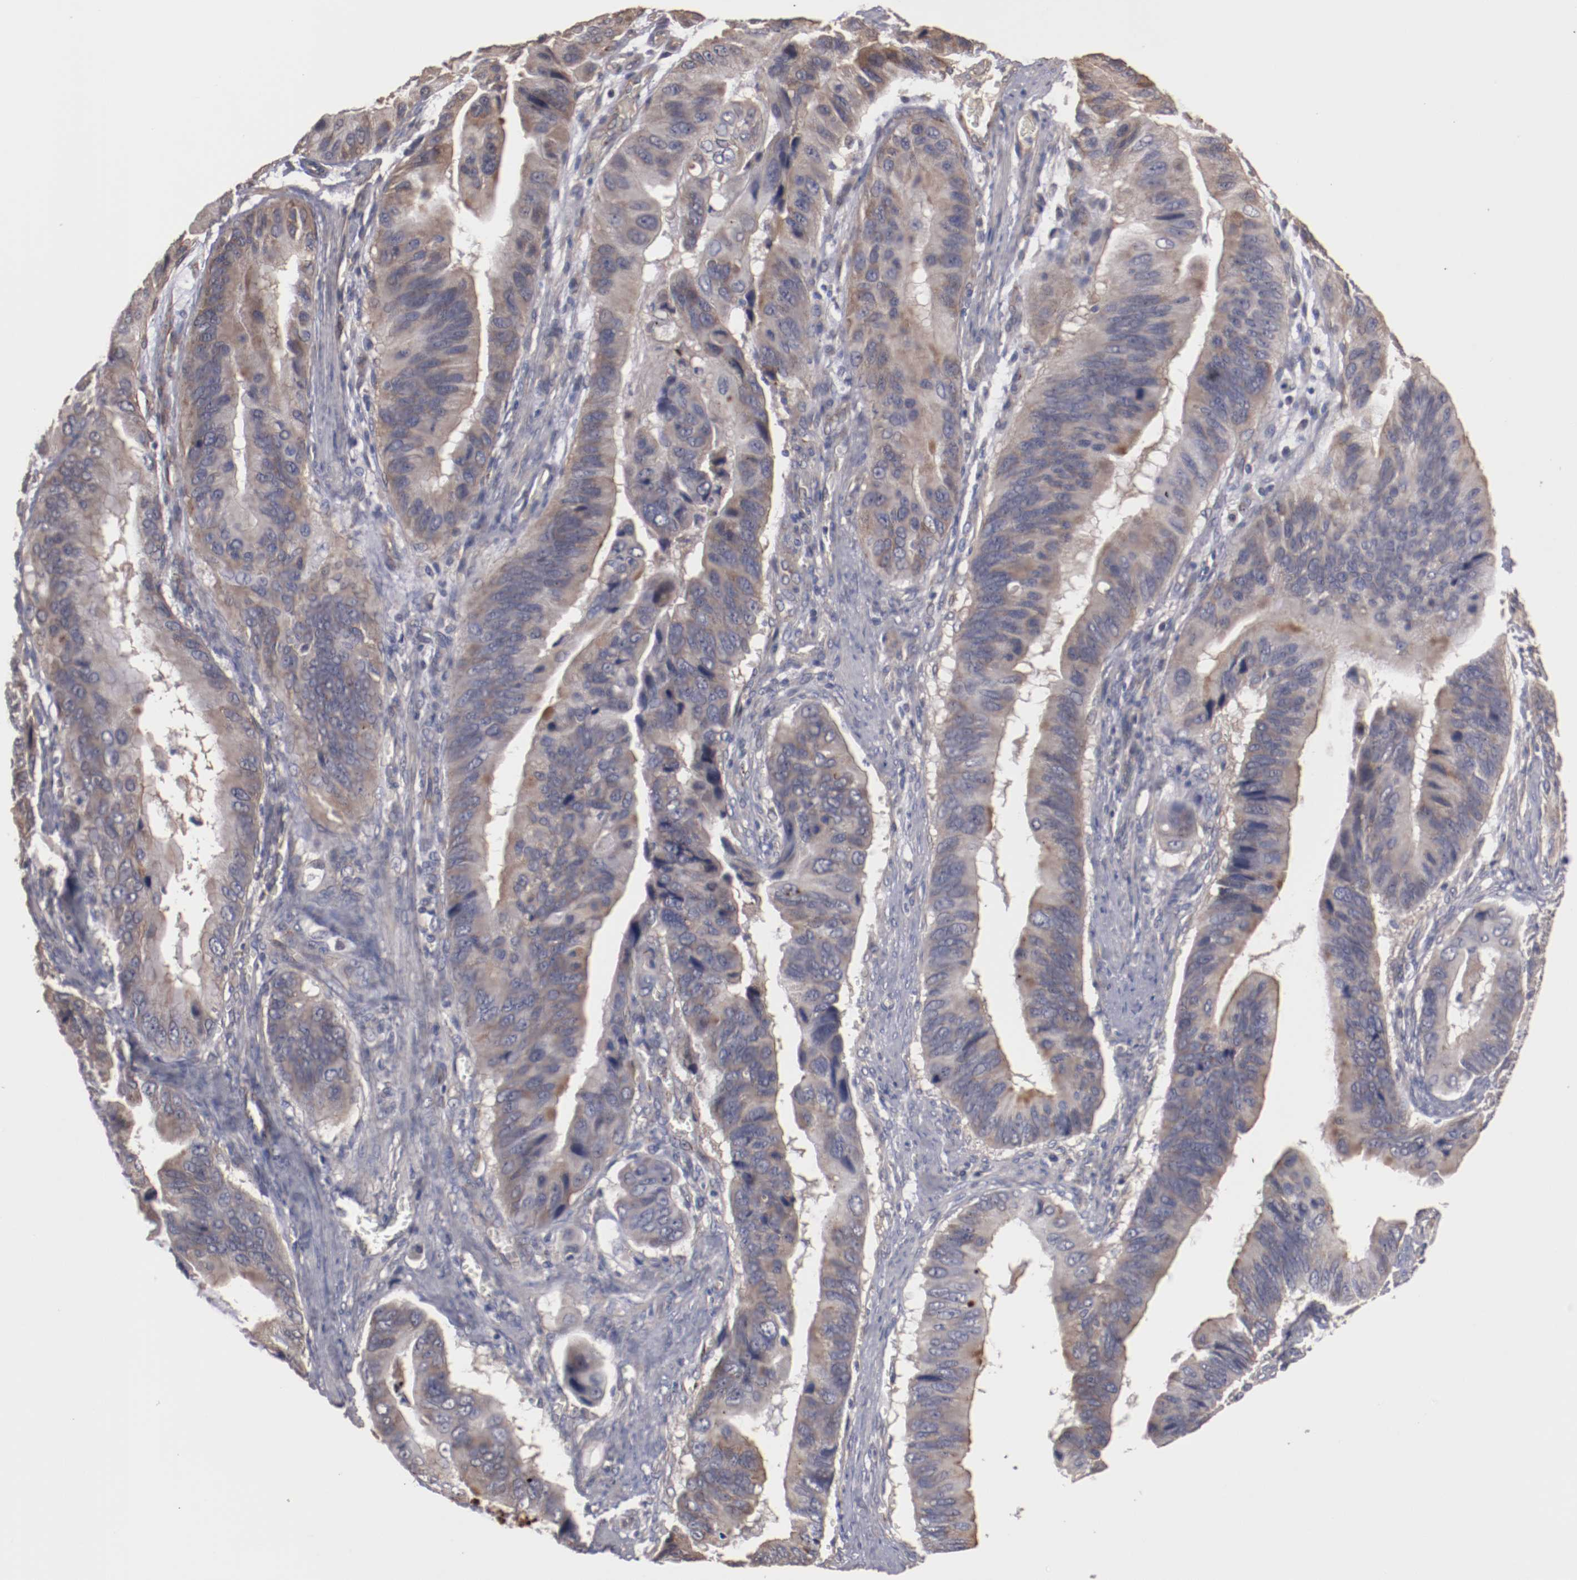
{"staining": {"intensity": "moderate", "quantity": ">75%", "location": "cytoplasmic/membranous"}, "tissue": "stomach cancer", "cell_type": "Tumor cells", "image_type": "cancer", "snomed": [{"axis": "morphology", "description": "Adenocarcinoma, NOS"}, {"axis": "topography", "description": "Stomach, upper"}], "caption": "A high-resolution micrograph shows IHC staining of stomach cancer, which demonstrates moderate cytoplasmic/membranous staining in about >75% of tumor cells.", "gene": "DIPK2B", "patient": {"sex": "male", "age": 80}}